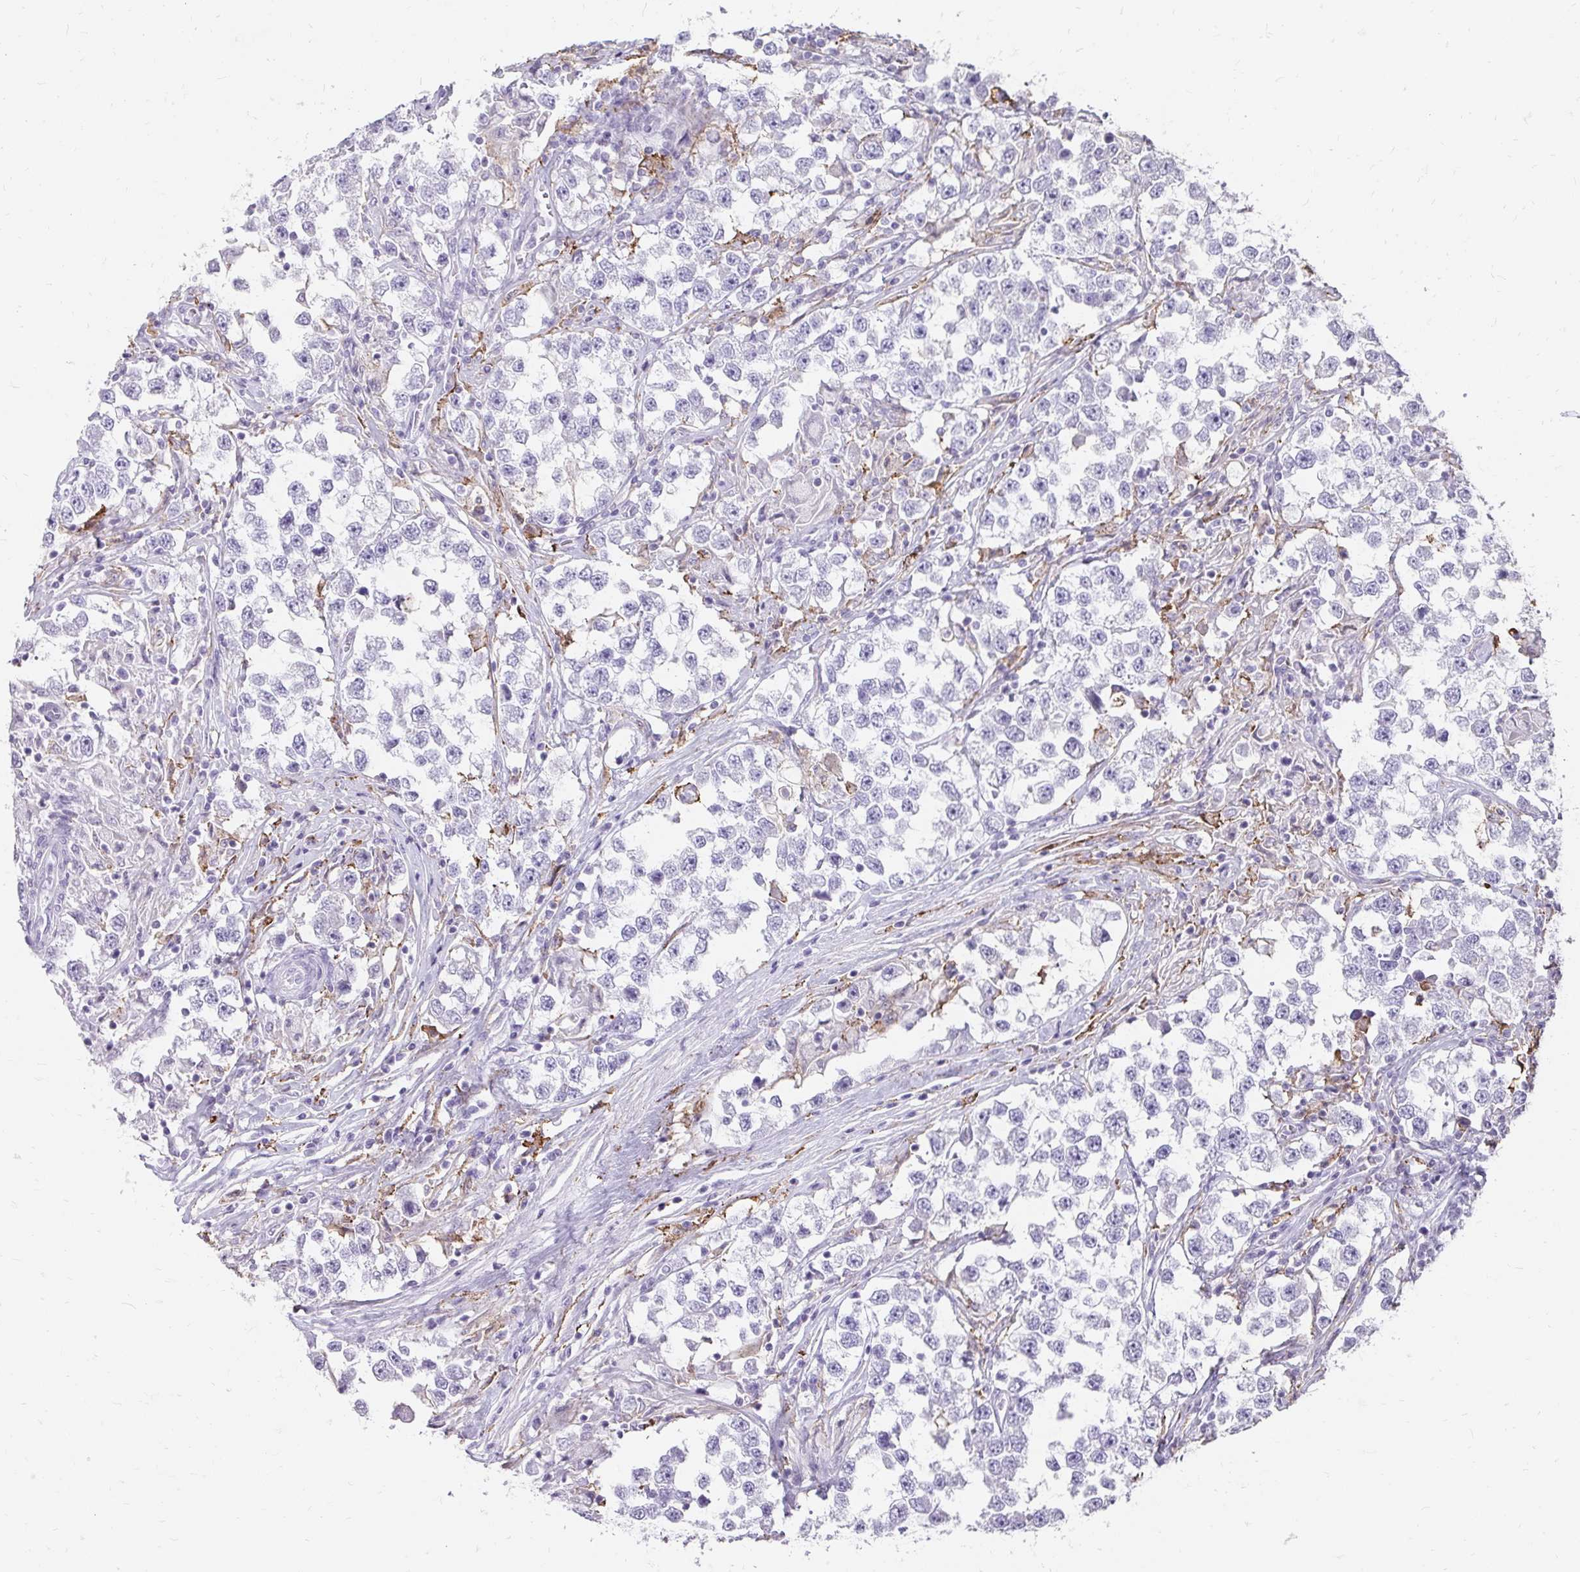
{"staining": {"intensity": "negative", "quantity": "none", "location": "none"}, "tissue": "testis cancer", "cell_type": "Tumor cells", "image_type": "cancer", "snomed": [{"axis": "morphology", "description": "Seminoma, NOS"}, {"axis": "topography", "description": "Testis"}], "caption": "The micrograph displays no staining of tumor cells in seminoma (testis).", "gene": "CD163", "patient": {"sex": "male", "age": 46}}